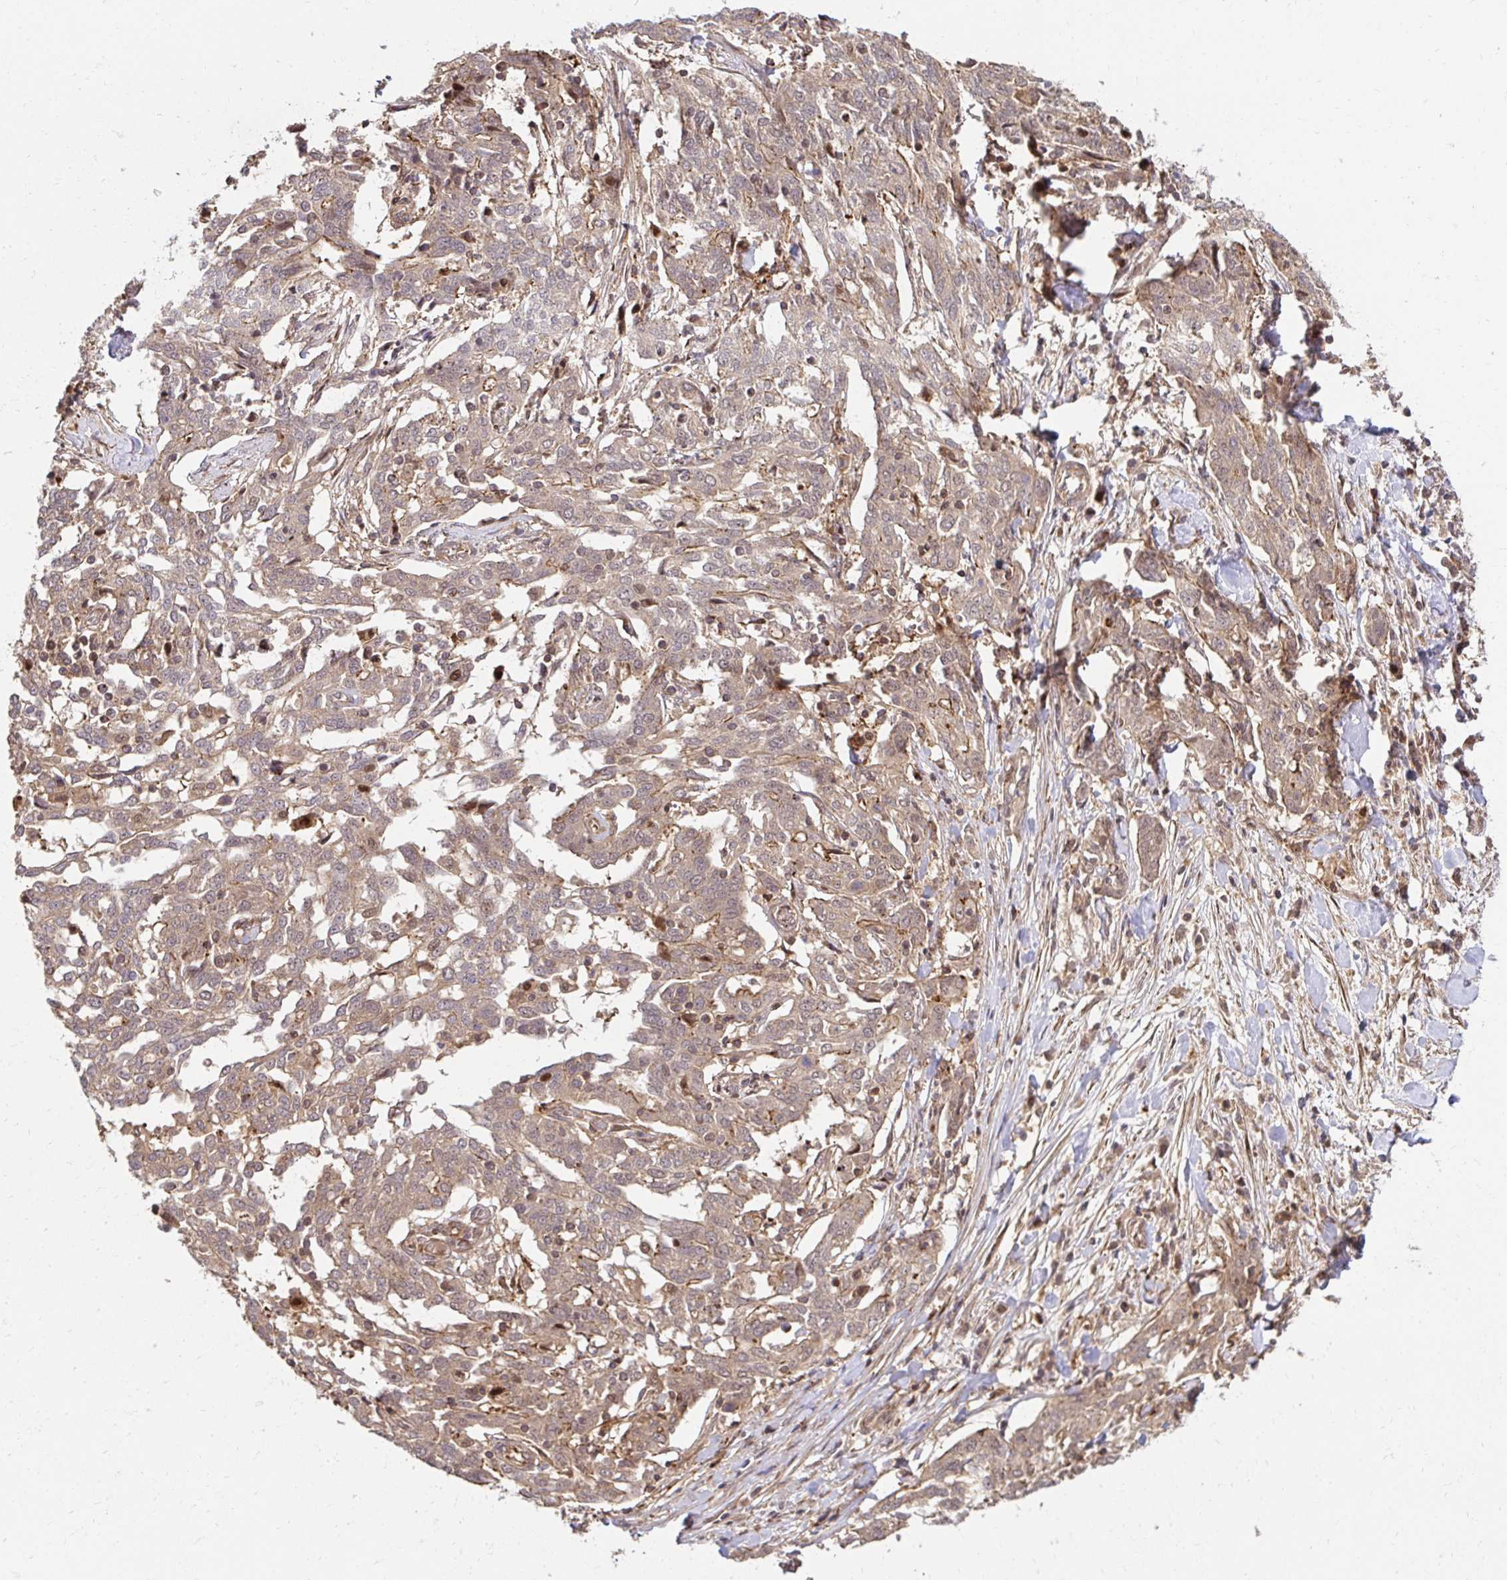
{"staining": {"intensity": "negative", "quantity": "none", "location": "none"}, "tissue": "ovarian cancer", "cell_type": "Tumor cells", "image_type": "cancer", "snomed": [{"axis": "morphology", "description": "Cystadenocarcinoma, serous, NOS"}, {"axis": "topography", "description": "Ovary"}], "caption": "Serous cystadenocarcinoma (ovarian) was stained to show a protein in brown. There is no significant staining in tumor cells.", "gene": "PSMA4", "patient": {"sex": "female", "age": 67}}